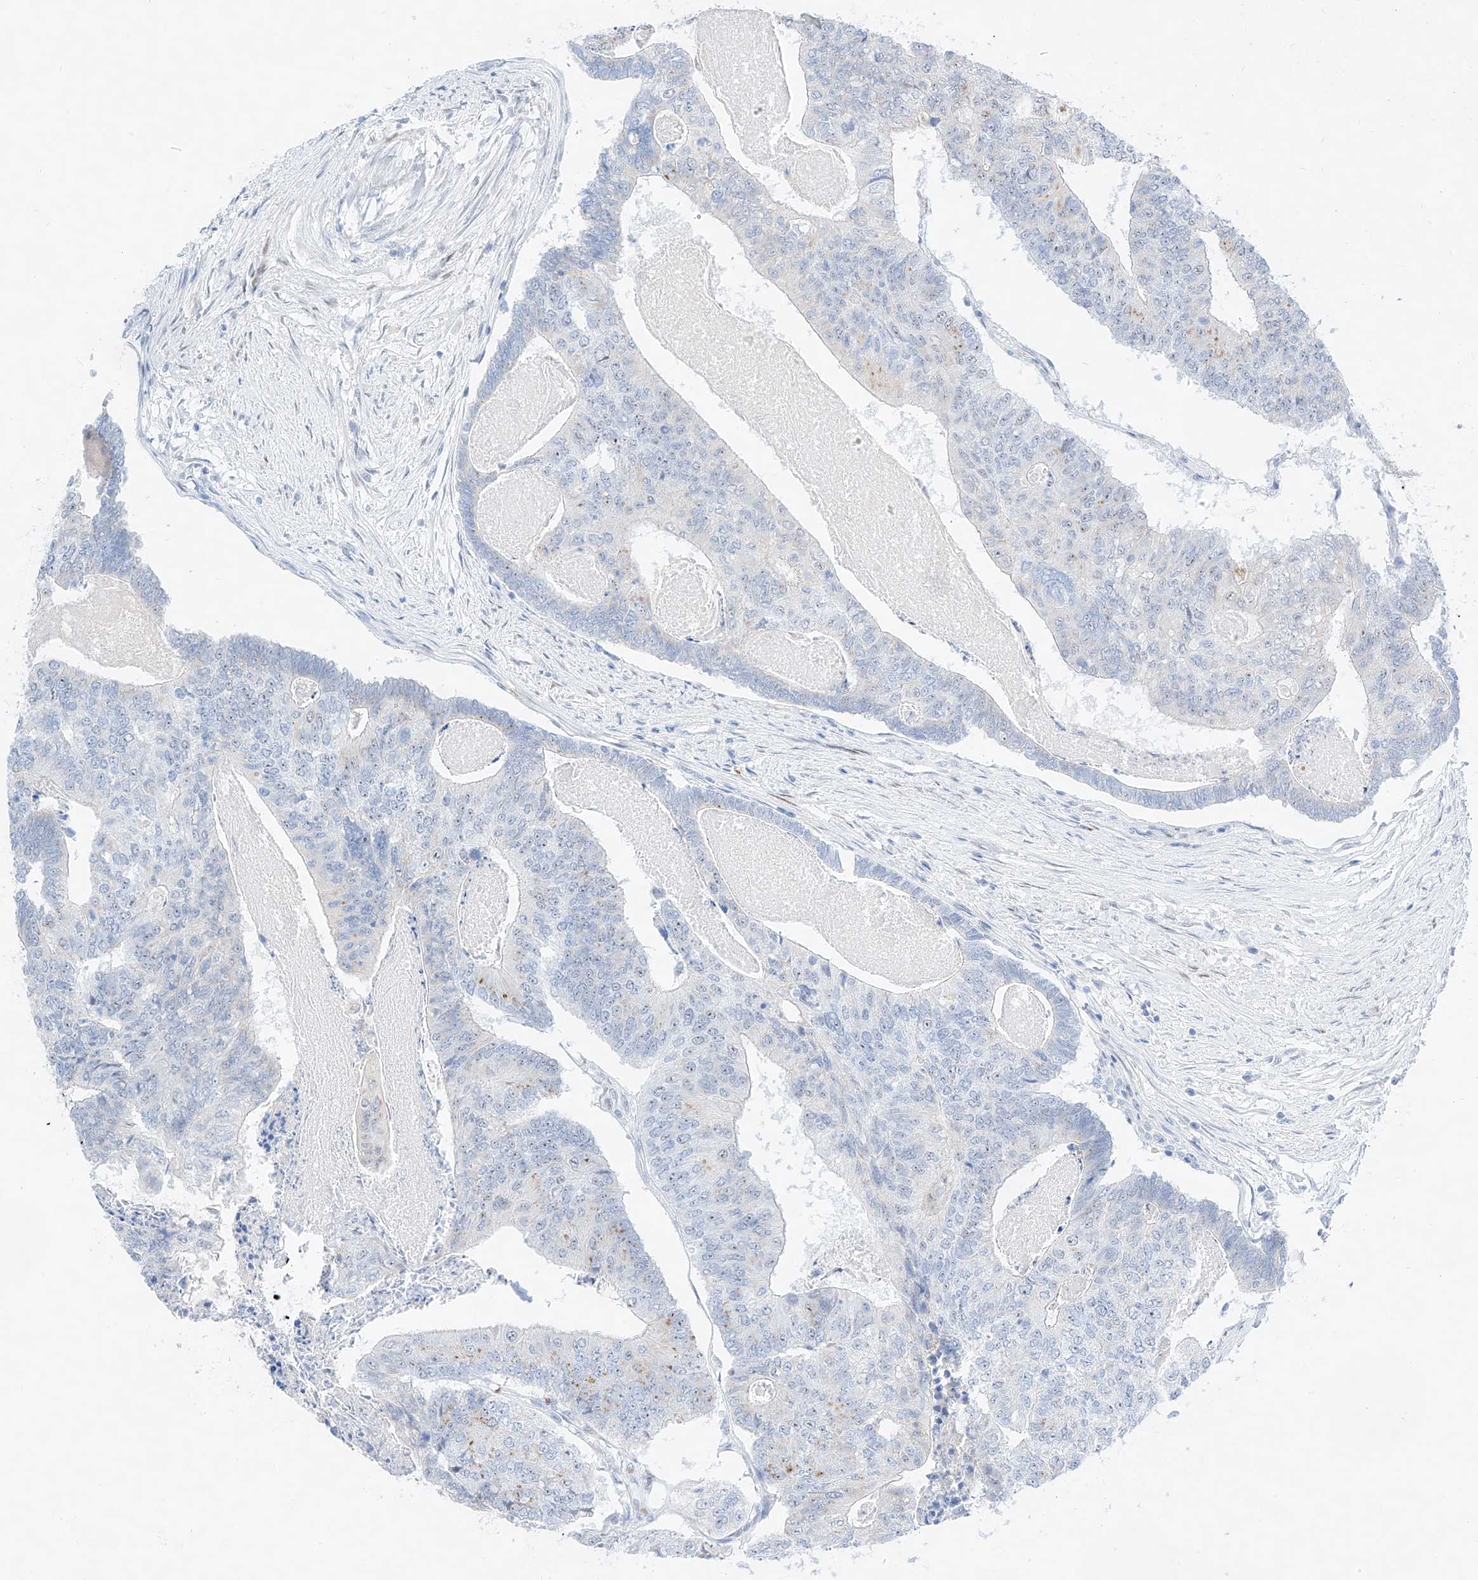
{"staining": {"intensity": "weak", "quantity": "<25%", "location": "cytoplasmic/membranous,nuclear"}, "tissue": "colorectal cancer", "cell_type": "Tumor cells", "image_type": "cancer", "snomed": [{"axis": "morphology", "description": "Adenocarcinoma, NOS"}, {"axis": "topography", "description": "Colon"}], "caption": "Tumor cells are negative for brown protein staining in colorectal adenocarcinoma.", "gene": "NT5C3B", "patient": {"sex": "female", "age": 67}}